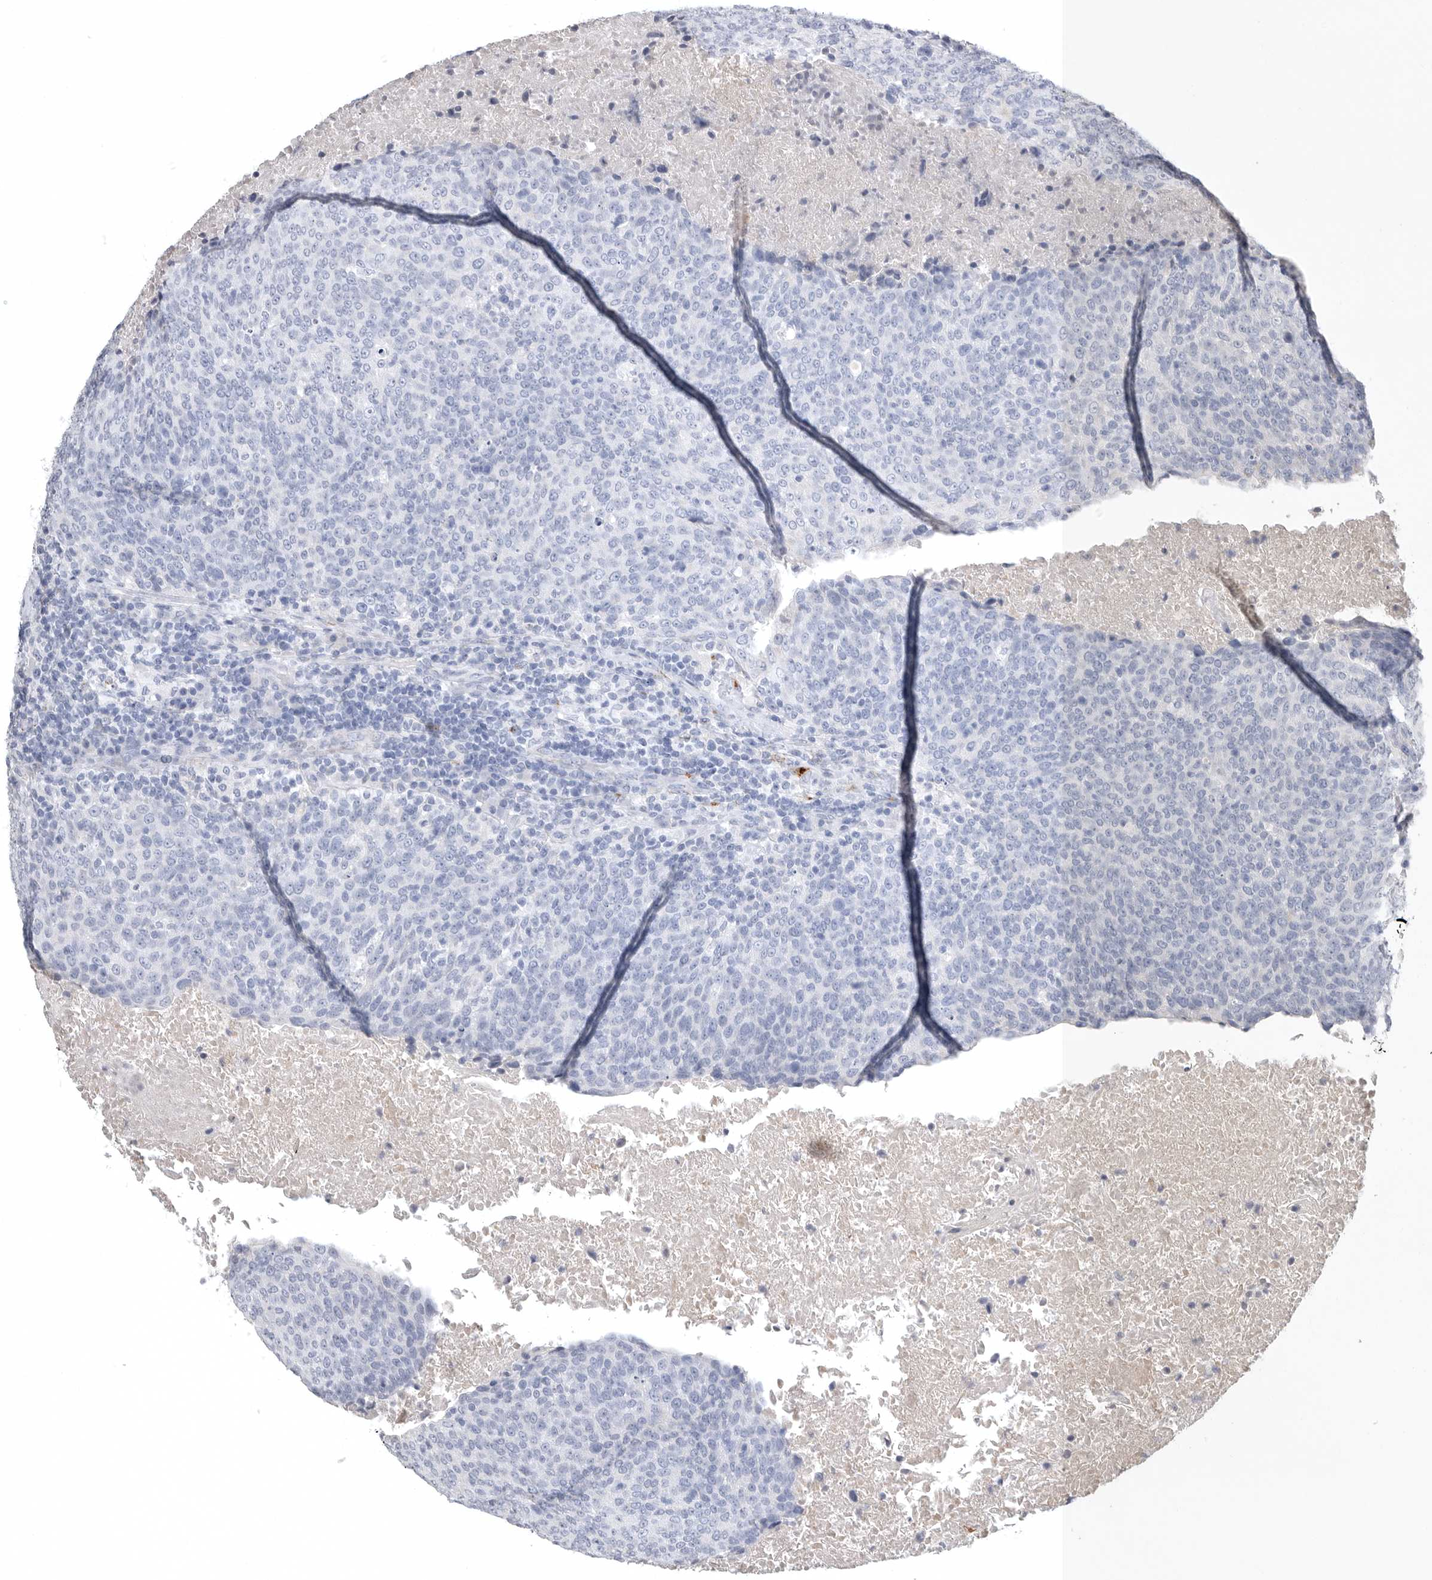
{"staining": {"intensity": "negative", "quantity": "none", "location": "none"}, "tissue": "head and neck cancer", "cell_type": "Tumor cells", "image_type": "cancer", "snomed": [{"axis": "morphology", "description": "Squamous cell carcinoma, NOS"}, {"axis": "morphology", "description": "Squamous cell carcinoma, metastatic, NOS"}, {"axis": "topography", "description": "Lymph node"}, {"axis": "topography", "description": "Head-Neck"}], "caption": "Protein analysis of head and neck cancer shows no significant positivity in tumor cells. The staining is performed using DAB (3,3'-diaminobenzidine) brown chromogen with nuclei counter-stained in using hematoxylin.", "gene": "TIMP1", "patient": {"sex": "male", "age": 62}}